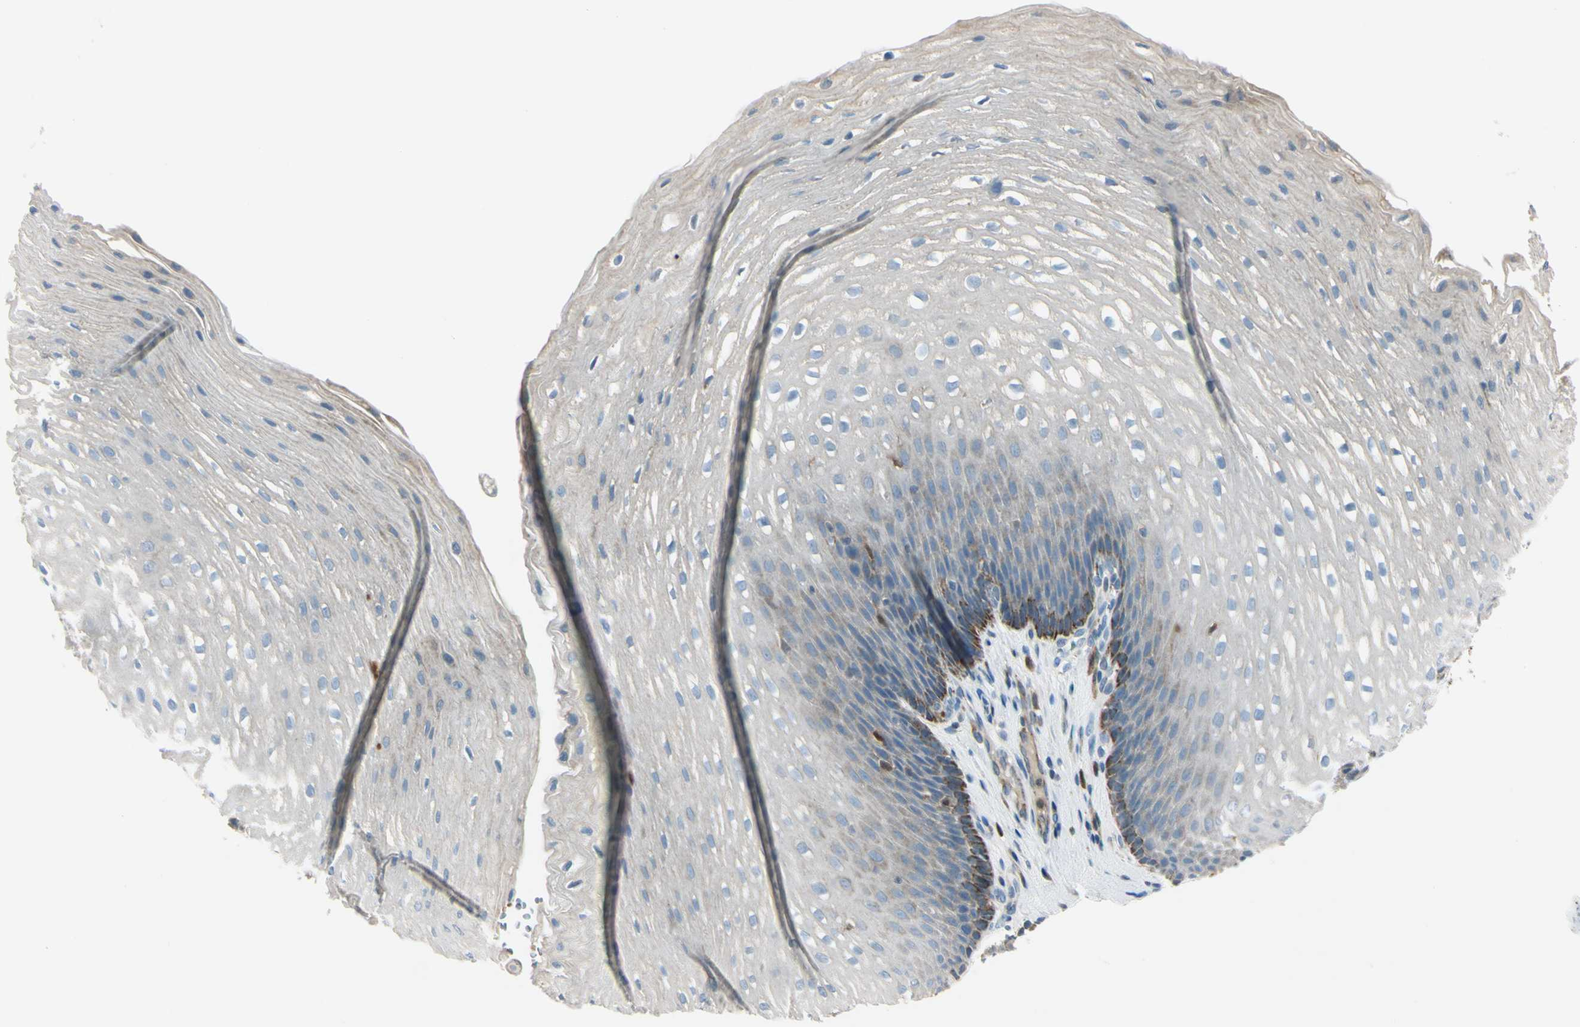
{"staining": {"intensity": "weak", "quantity": "25%-75%", "location": "cytoplasmic/membranous"}, "tissue": "esophagus", "cell_type": "Squamous epithelial cells", "image_type": "normal", "snomed": [{"axis": "morphology", "description": "Normal tissue, NOS"}, {"axis": "topography", "description": "Esophagus"}], "caption": "Protein expression analysis of benign human esophagus reveals weak cytoplasmic/membranous expression in about 25%-75% of squamous epithelial cells.", "gene": "CYRIB", "patient": {"sex": "male", "age": 48}}